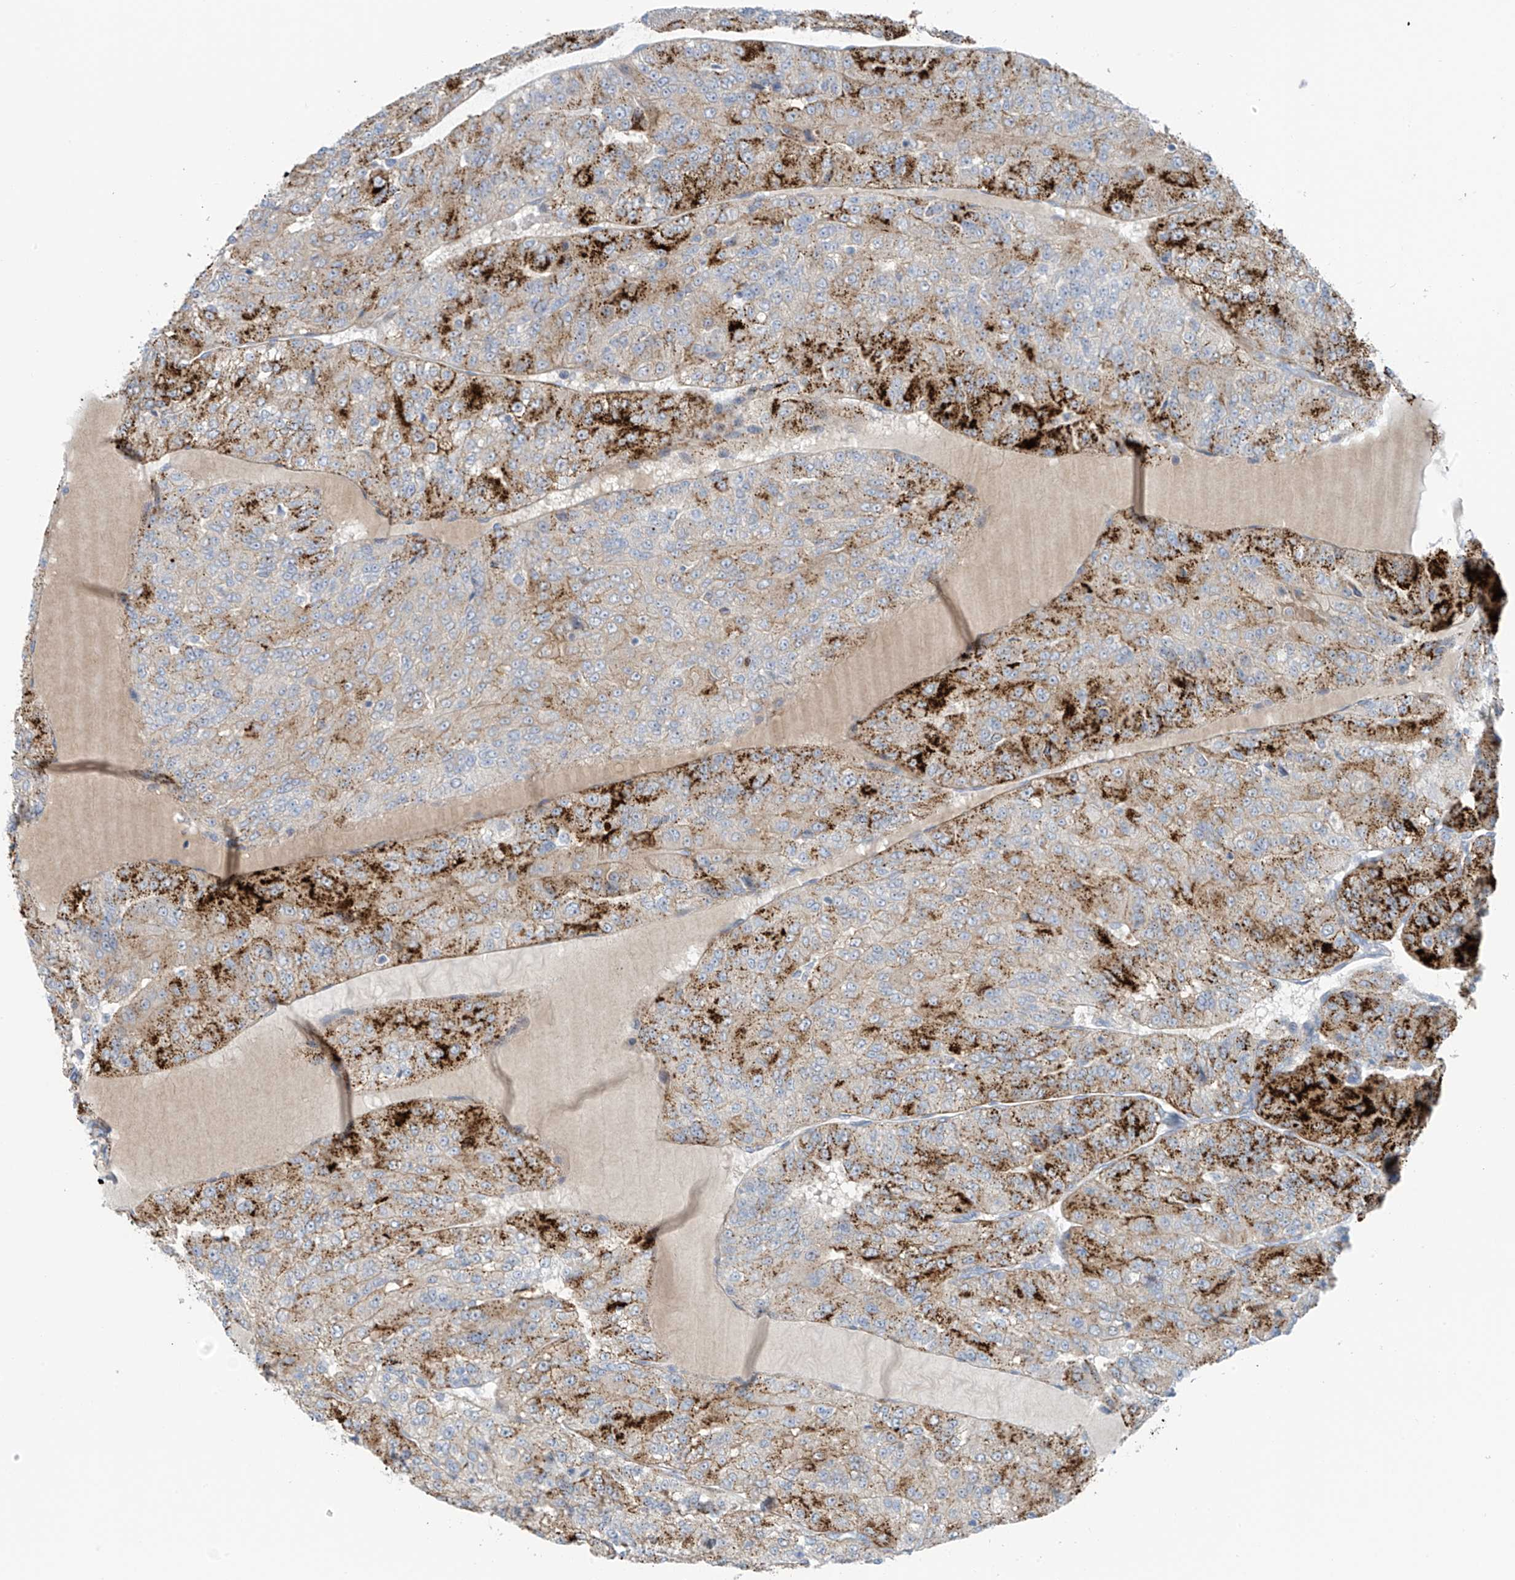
{"staining": {"intensity": "strong", "quantity": "25%-75%", "location": "cytoplasmic/membranous"}, "tissue": "renal cancer", "cell_type": "Tumor cells", "image_type": "cancer", "snomed": [{"axis": "morphology", "description": "Adenocarcinoma, NOS"}, {"axis": "topography", "description": "Kidney"}], "caption": "Renal cancer stained with immunohistochemistry demonstrates strong cytoplasmic/membranous staining in about 25%-75% of tumor cells.", "gene": "ZNF793", "patient": {"sex": "female", "age": 63}}